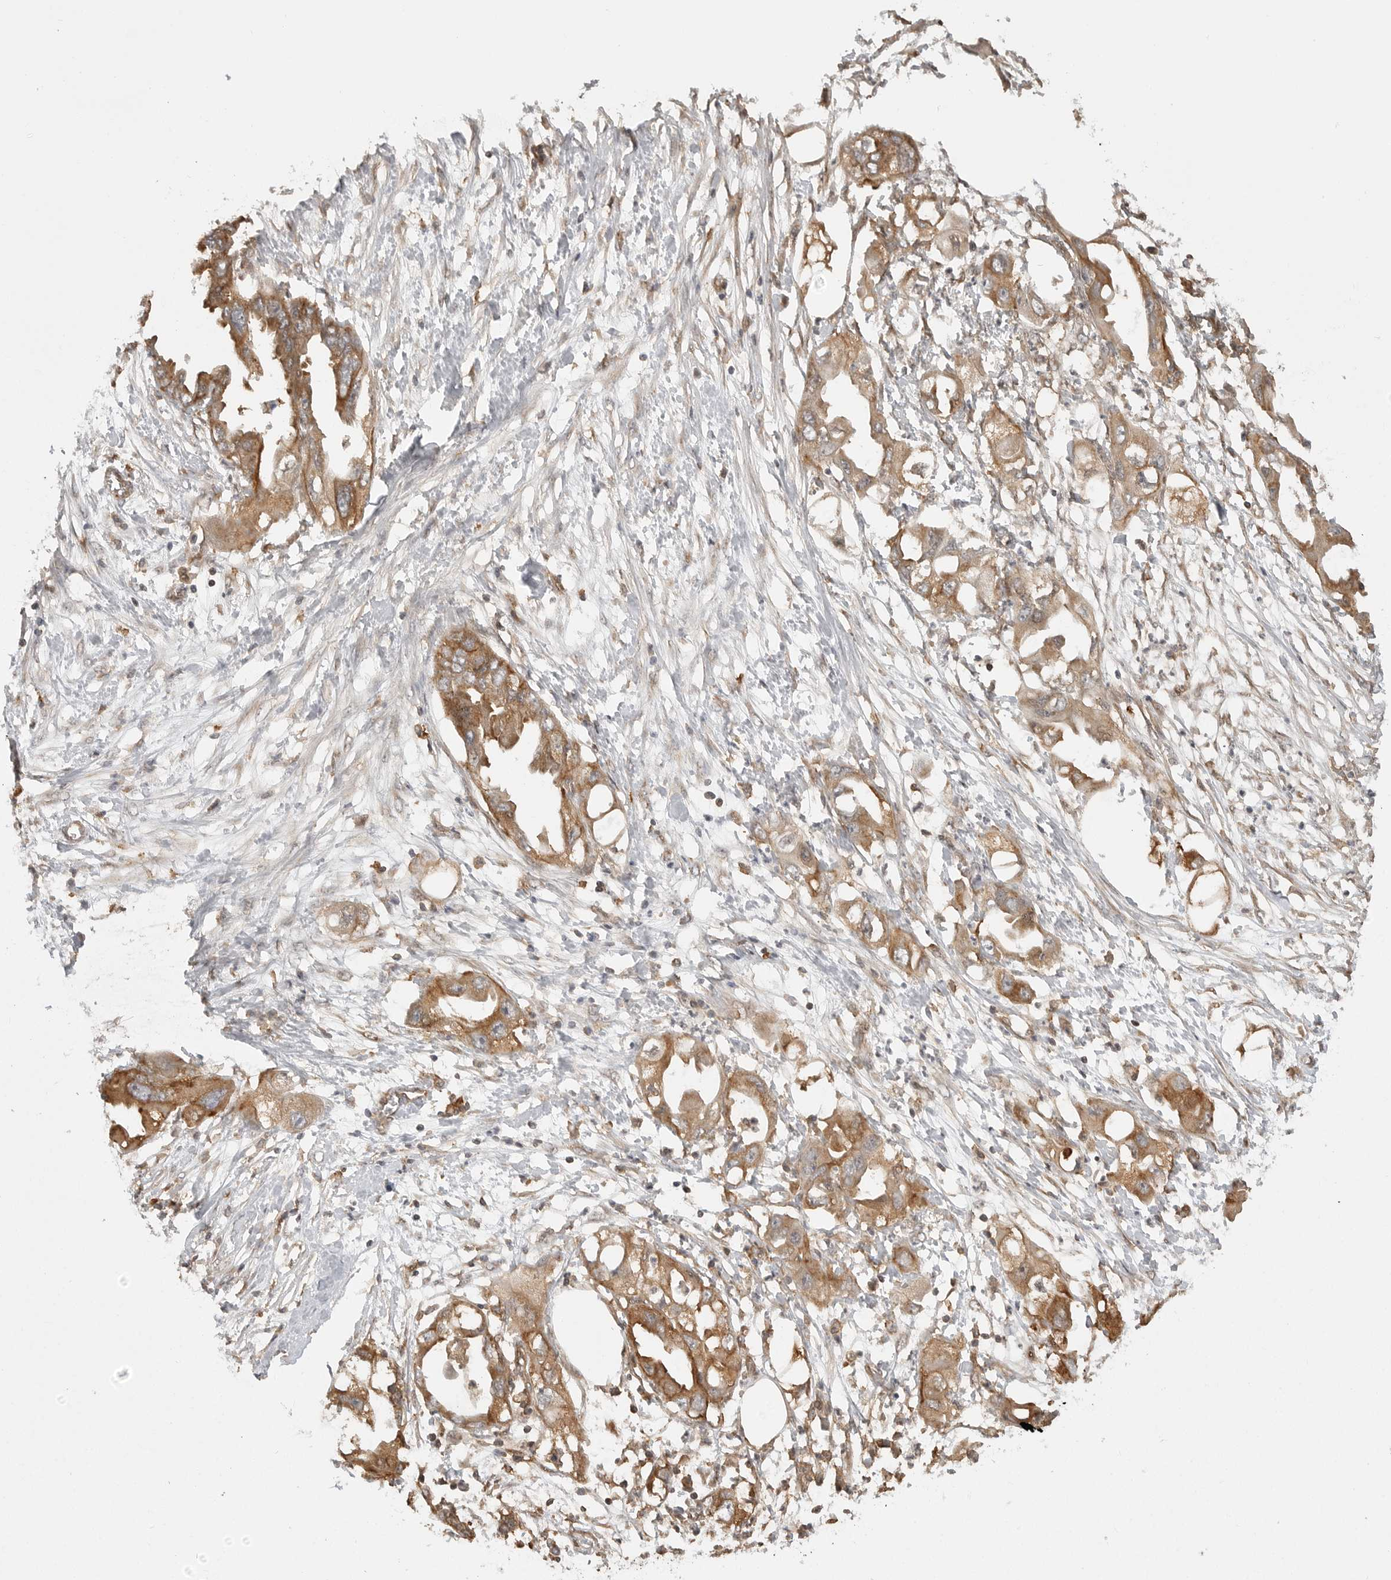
{"staining": {"intensity": "moderate", "quantity": ">75%", "location": "cytoplasmic/membranous"}, "tissue": "endometrial cancer", "cell_type": "Tumor cells", "image_type": "cancer", "snomed": [{"axis": "morphology", "description": "Adenocarcinoma, NOS"}, {"axis": "morphology", "description": "Adenocarcinoma, metastatic, NOS"}, {"axis": "topography", "description": "Adipose tissue"}, {"axis": "topography", "description": "Endometrium"}], "caption": "Endometrial cancer stained with immunohistochemistry (IHC) exhibits moderate cytoplasmic/membranous staining in about >75% of tumor cells.", "gene": "FAT3", "patient": {"sex": "female", "age": 67}}